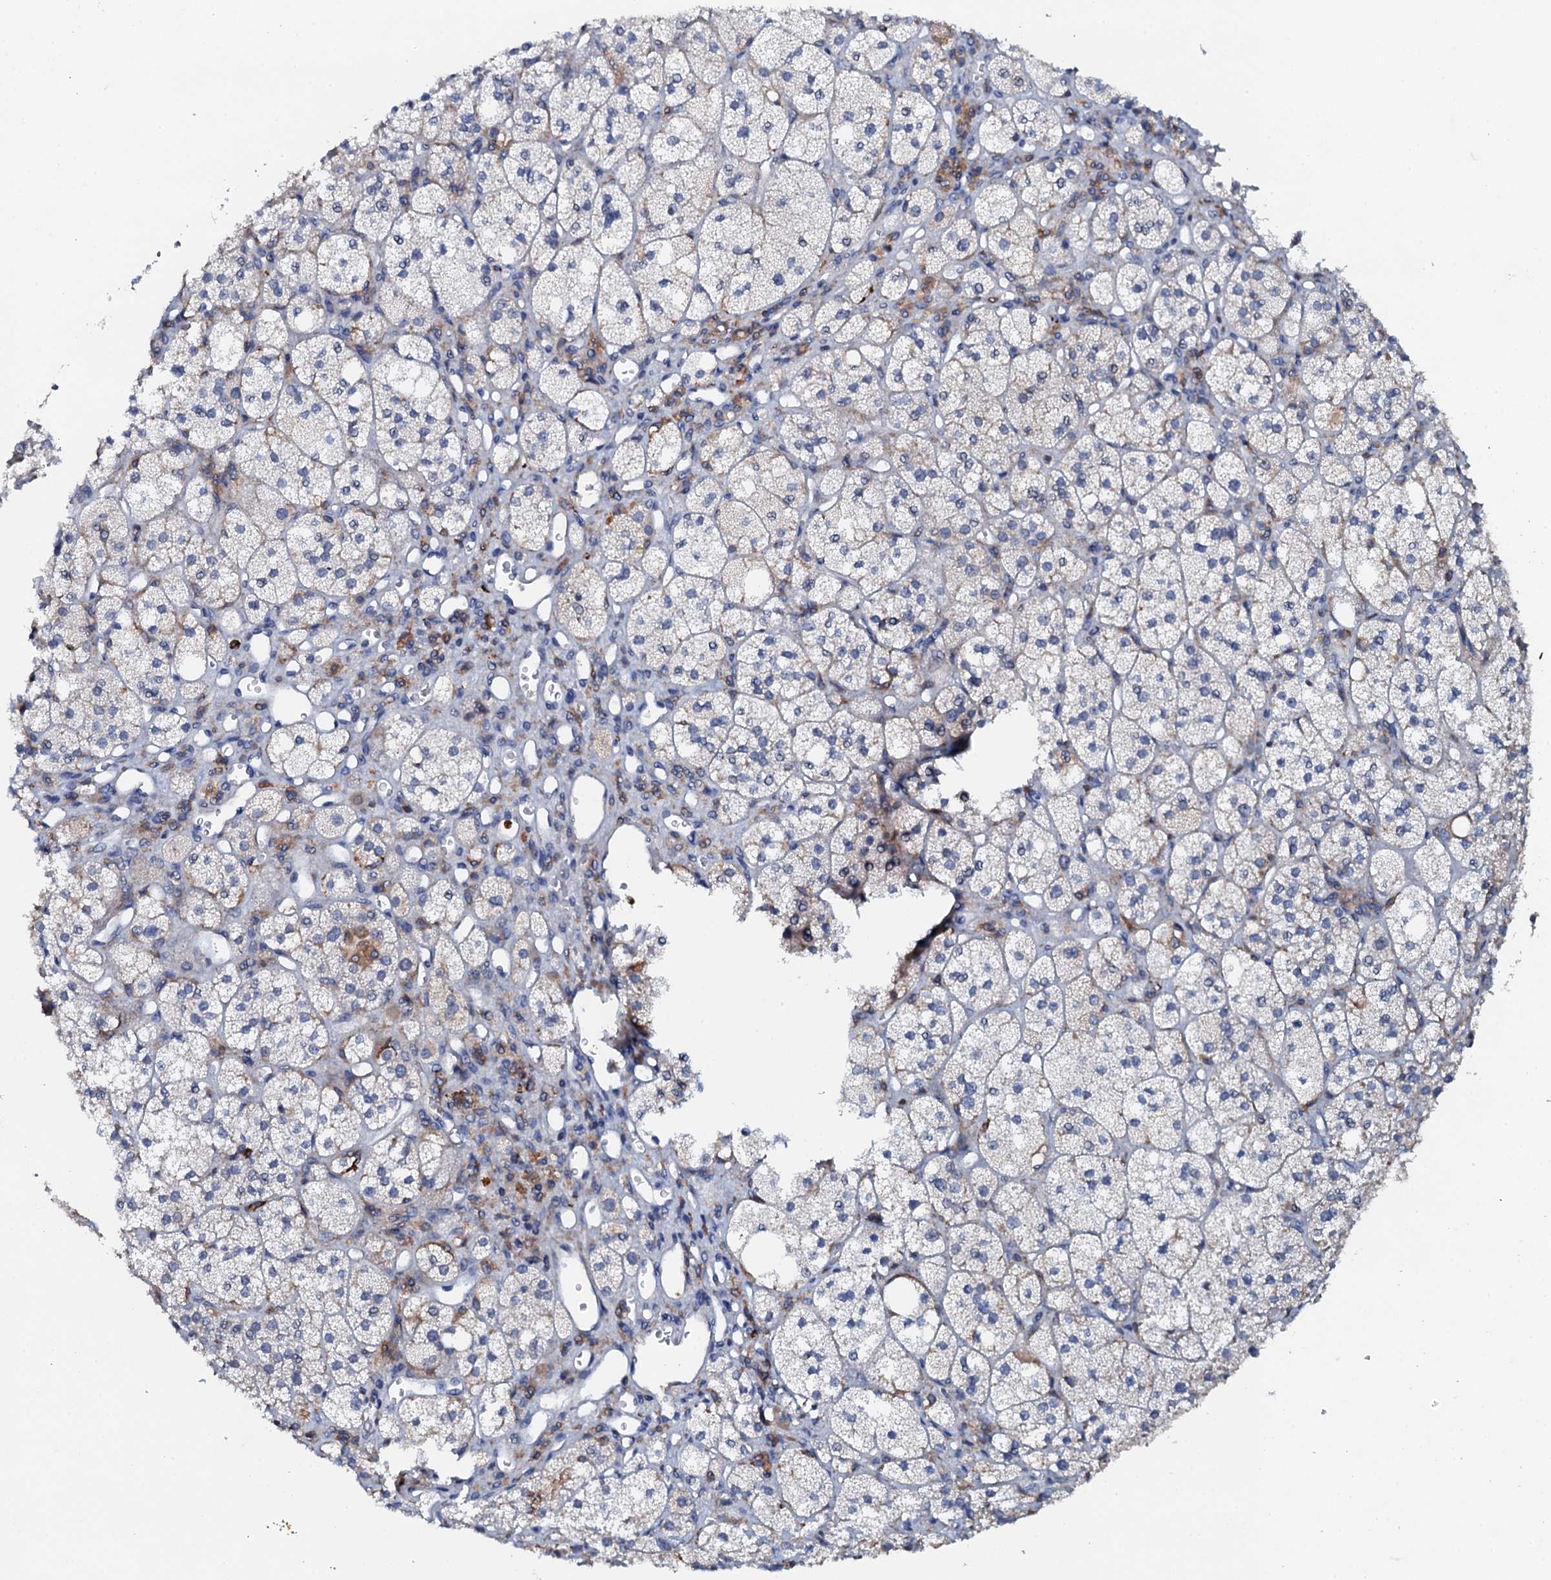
{"staining": {"intensity": "moderate", "quantity": "<25%", "location": "cytoplasmic/membranous"}, "tissue": "adrenal gland", "cell_type": "Glandular cells", "image_type": "normal", "snomed": [{"axis": "morphology", "description": "Normal tissue, NOS"}, {"axis": "topography", "description": "Adrenal gland"}], "caption": "Normal adrenal gland shows moderate cytoplasmic/membranous expression in approximately <25% of glandular cells (DAB (3,3'-diaminobenzidine) = brown stain, brightfield microscopy at high magnification)..", "gene": "VAMP8", "patient": {"sex": "male", "age": 61}}